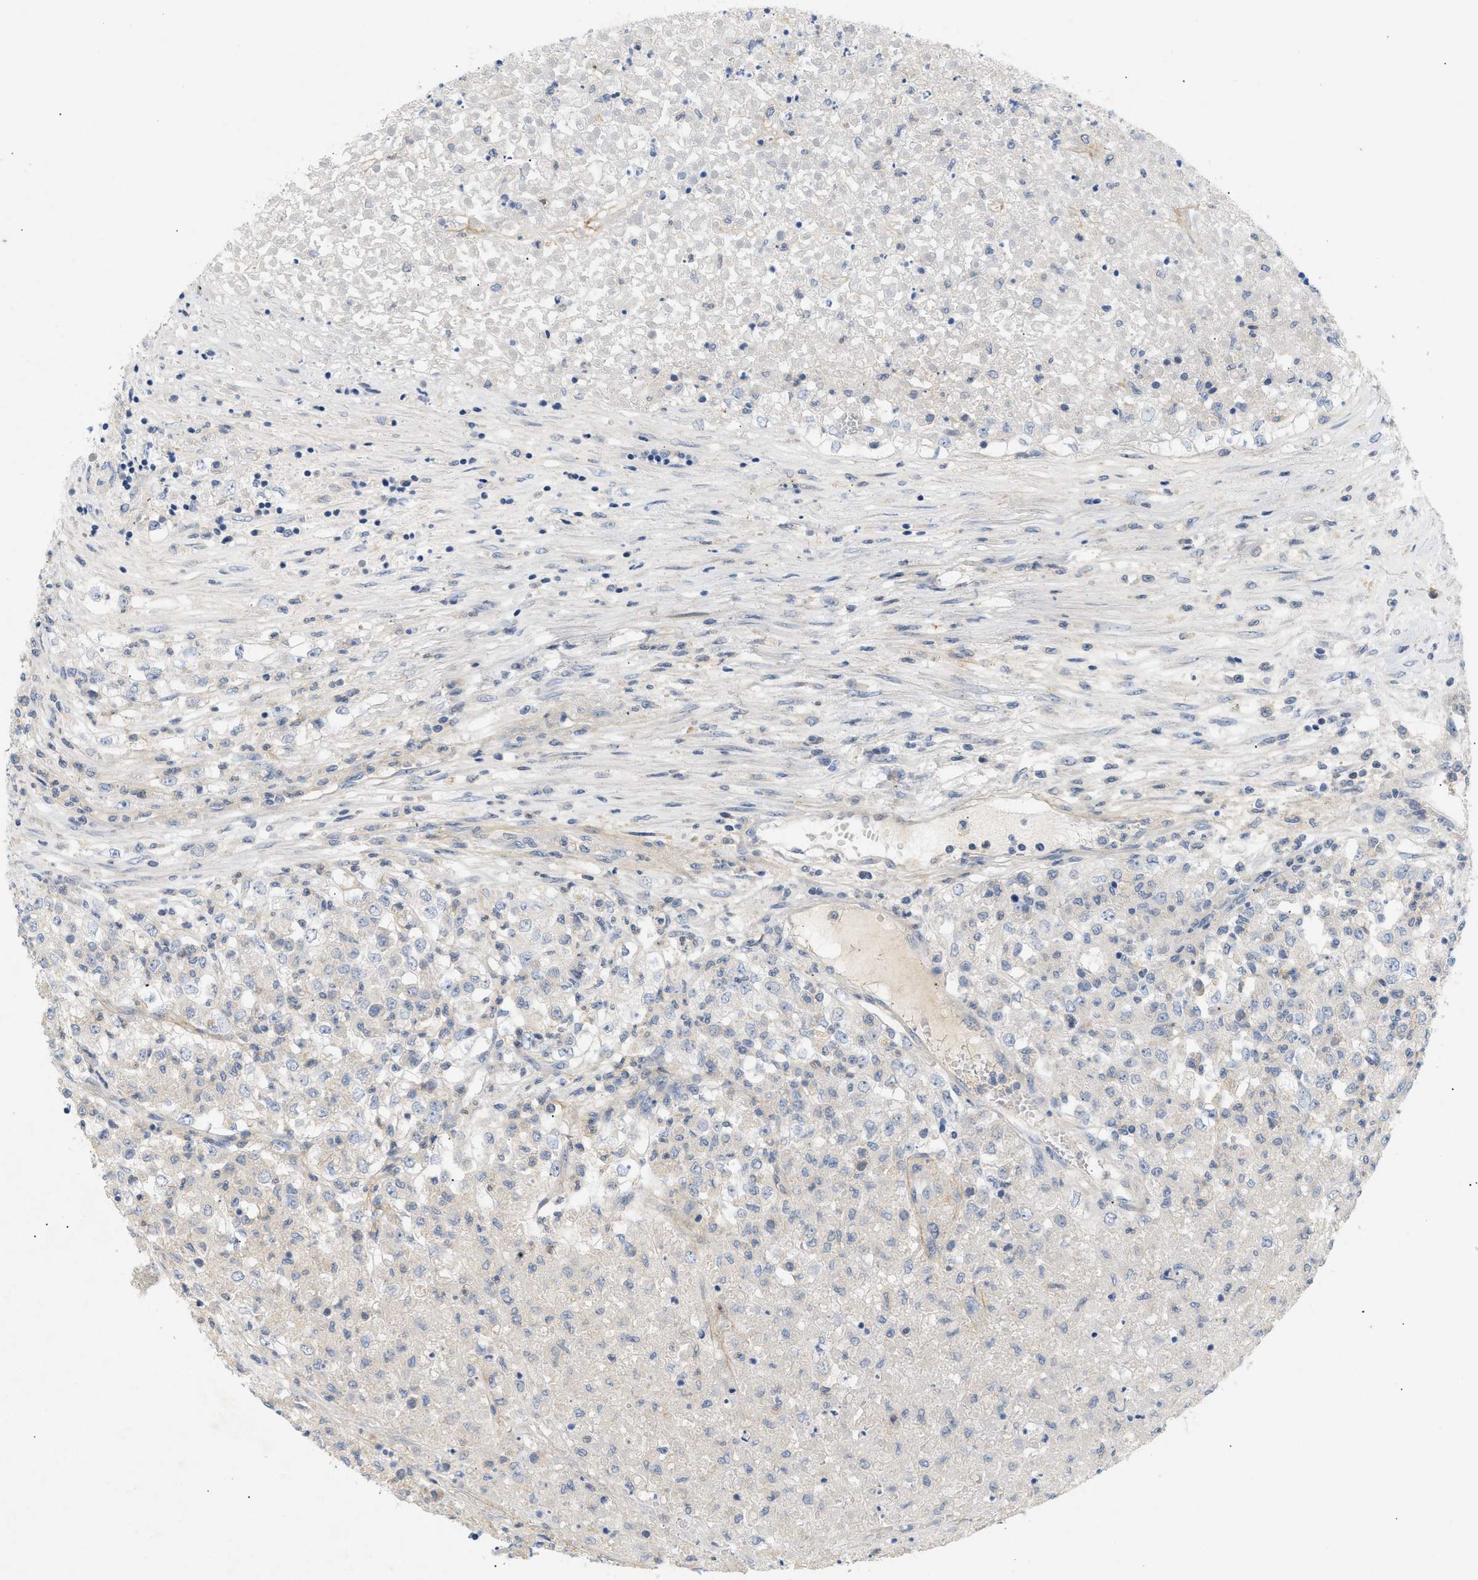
{"staining": {"intensity": "negative", "quantity": "none", "location": "none"}, "tissue": "renal cancer", "cell_type": "Tumor cells", "image_type": "cancer", "snomed": [{"axis": "morphology", "description": "Adenocarcinoma, NOS"}, {"axis": "topography", "description": "Kidney"}], "caption": "The photomicrograph reveals no significant positivity in tumor cells of adenocarcinoma (renal). (Stains: DAB (3,3'-diaminobenzidine) immunohistochemistry (IHC) with hematoxylin counter stain, Microscopy: brightfield microscopy at high magnification).", "gene": "FARS2", "patient": {"sex": "female", "age": 54}}